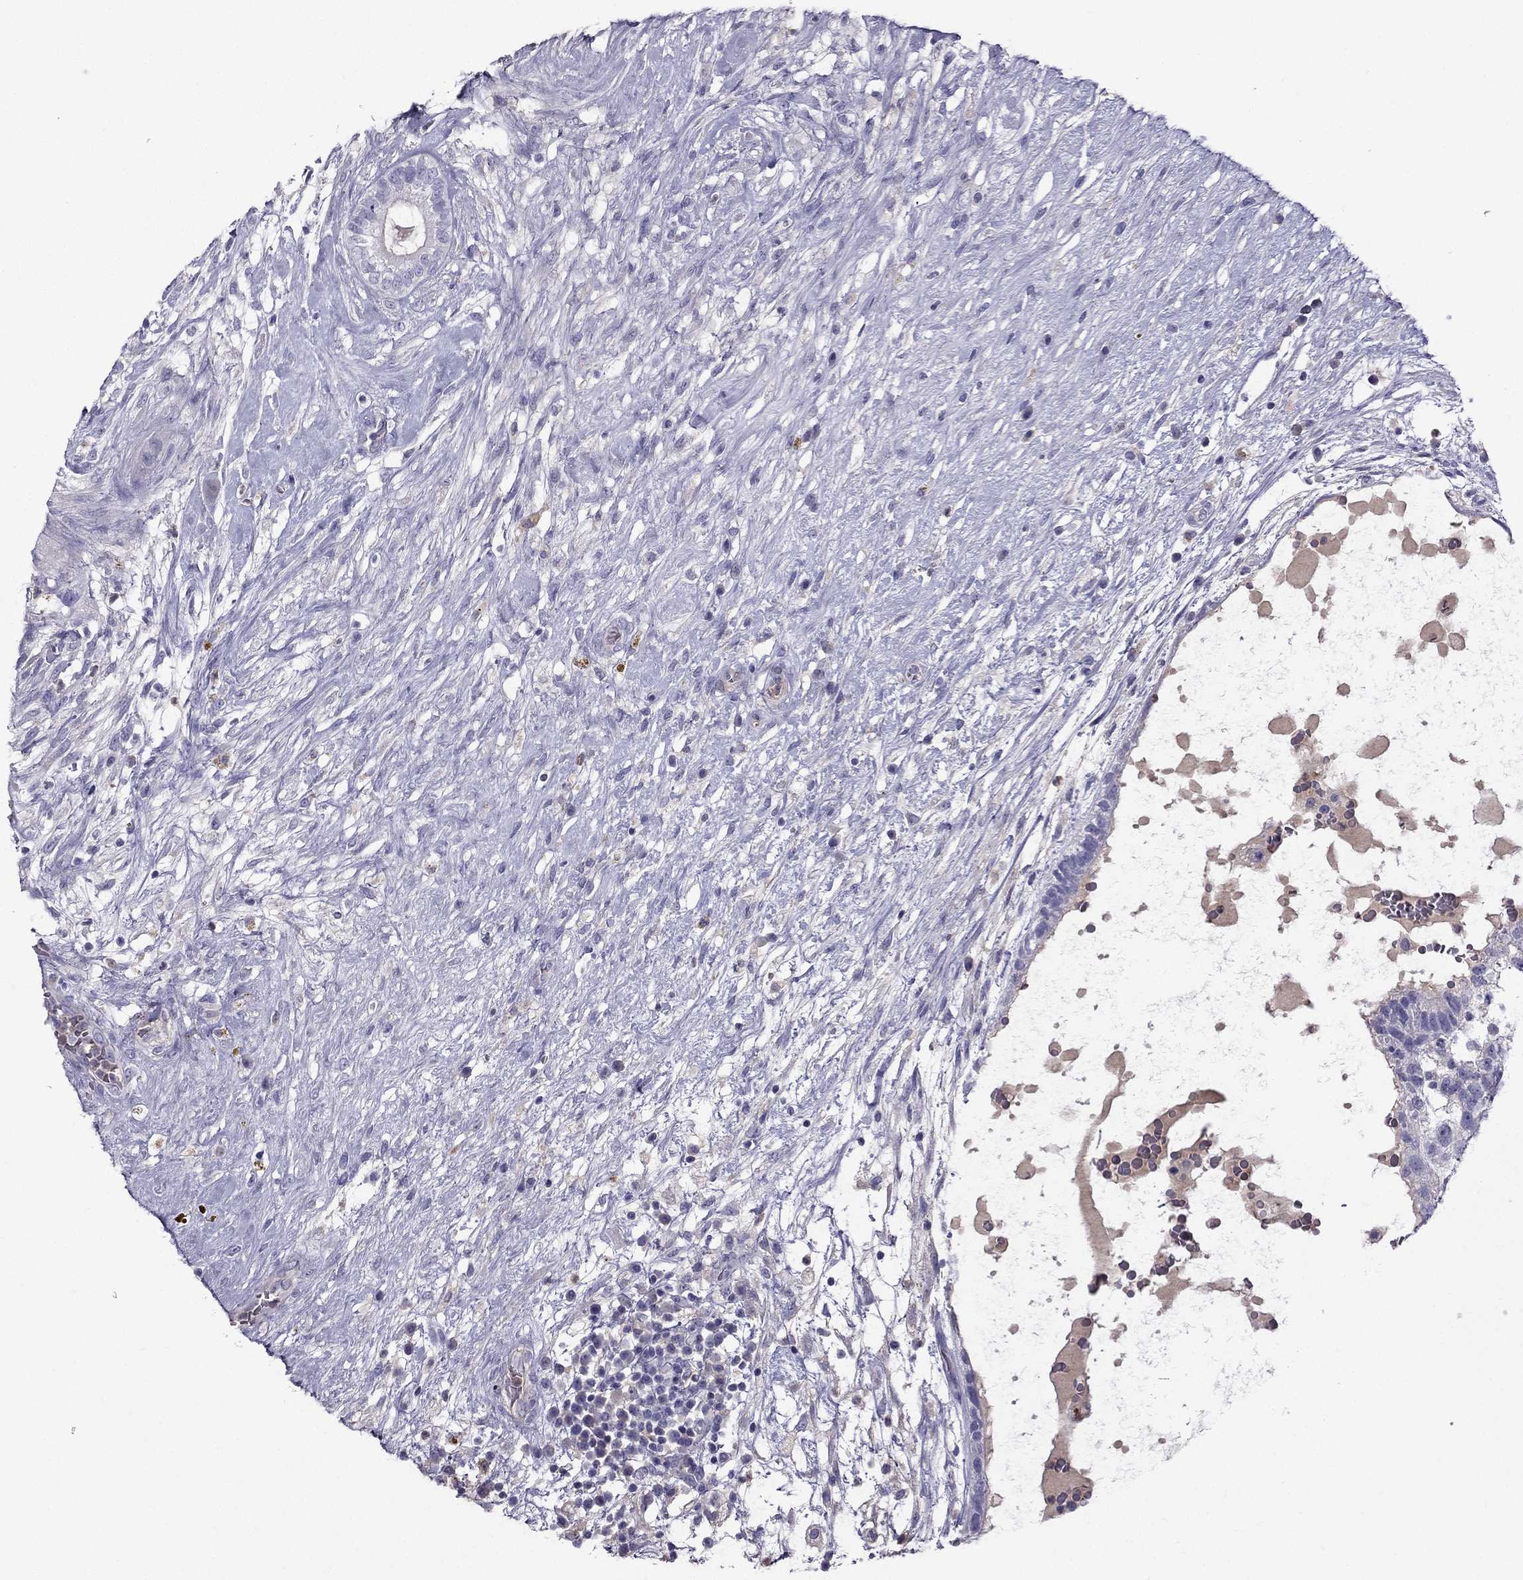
{"staining": {"intensity": "negative", "quantity": "none", "location": "none"}, "tissue": "testis cancer", "cell_type": "Tumor cells", "image_type": "cancer", "snomed": [{"axis": "morphology", "description": "Normal tissue, NOS"}, {"axis": "morphology", "description": "Carcinoma, Embryonal, NOS"}, {"axis": "topography", "description": "Testis"}], "caption": "A photomicrograph of testis cancer stained for a protein displays no brown staining in tumor cells.", "gene": "STOML3", "patient": {"sex": "male", "age": 32}}